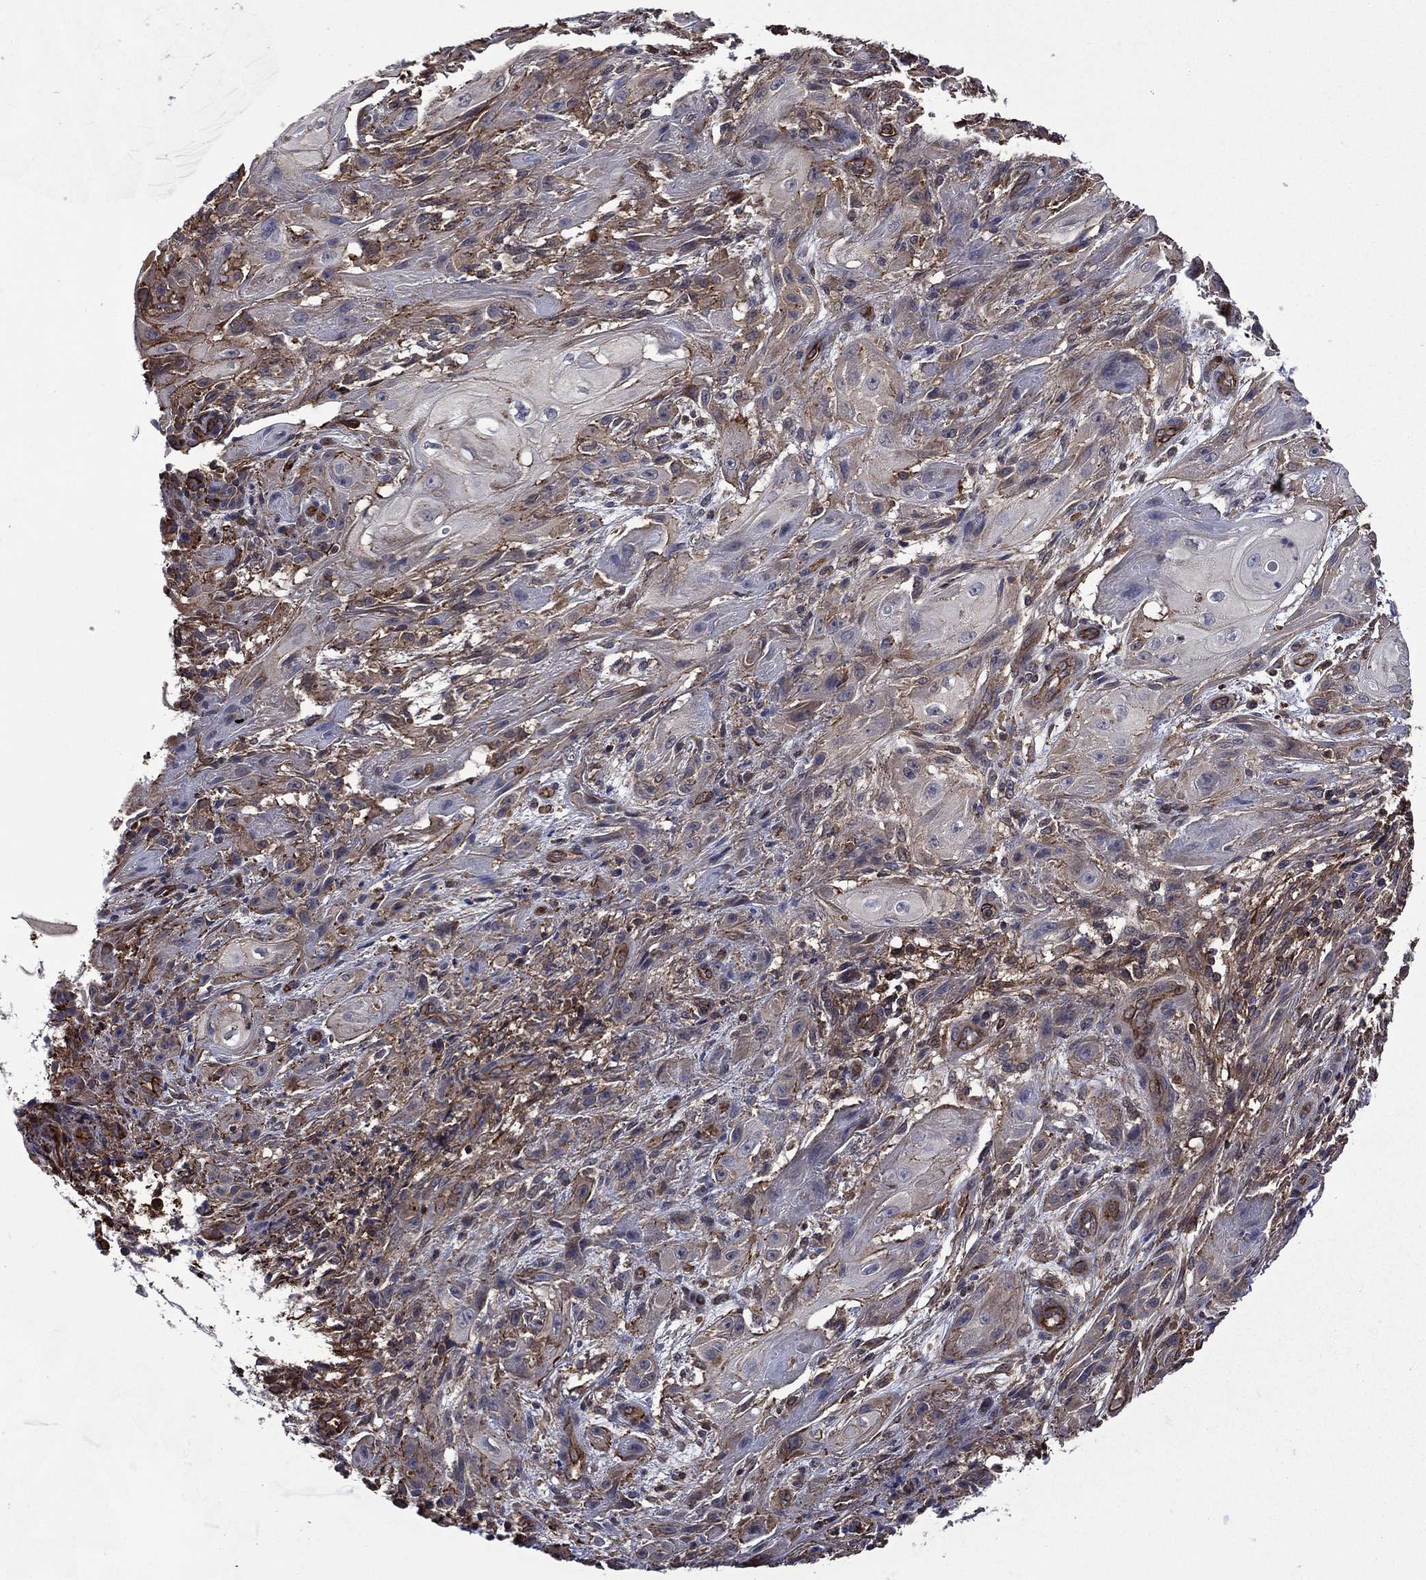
{"staining": {"intensity": "moderate", "quantity": "<25%", "location": "cytoplasmic/membranous"}, "tissue": "skin cancer", "cell_type": "Tumor cells", "image_type": "cancer", "snomed": [{"axis": "morphology", "description": "Squamous cell carcinoma, NOS"}, {"axis": "topography", "description": "Skin"}], "caption": "Immunohistochemistry (IHC) image of neoplastic tissue: squamous cell carcinoma (skin) stained using immunohistochemistry (IHC) shows low levels of moderate protein expression localized specifically in the cytoplasmic/membranous of tumor cells, appearing as a cytoplasmic/membranous brown color.", "gene": "PLPP3", "patient": {"sex": "male", "age": 62}}